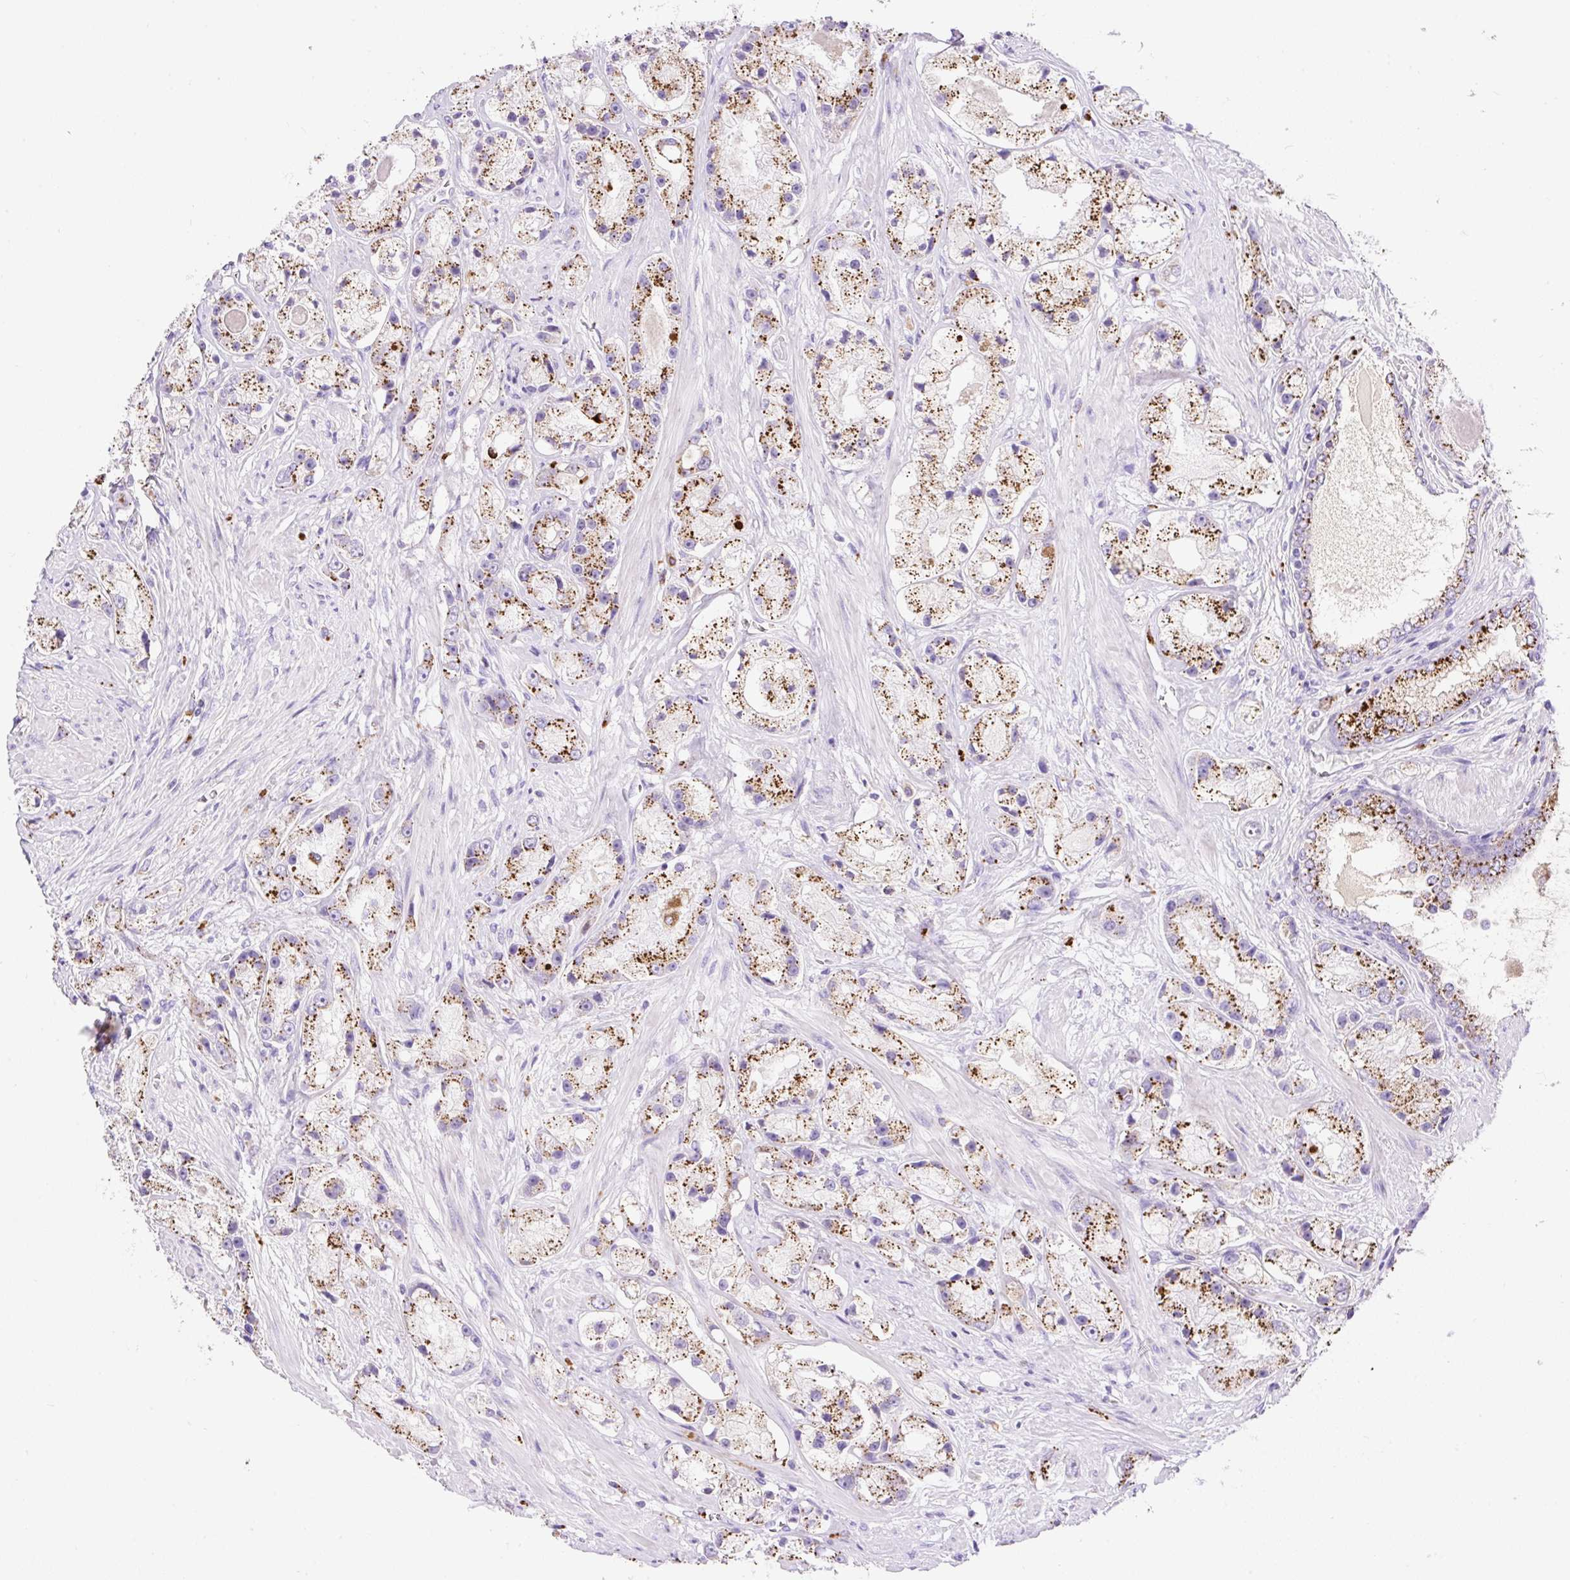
{"staining": {"intensity": "moderate", "quantity": ">75%", "location": "cytoplasmic/membranous"}, "tissue": "prostate cancer", "cell_type": "Tumor cells", "image_type": "cancer", "snomed": [{"axis": "morphology", "description": "Adenocarcinoma, High grade"}, {"axis": "topography", "description": "Prostate"}], "caption": "Immunohistochemical staining of prostate cancer shows moderate cytoplasmic/membranous protein positivity in about >75% of tumor cells.", "gene": "HEXB", "patient": {"sex": "male", "age": 67}}